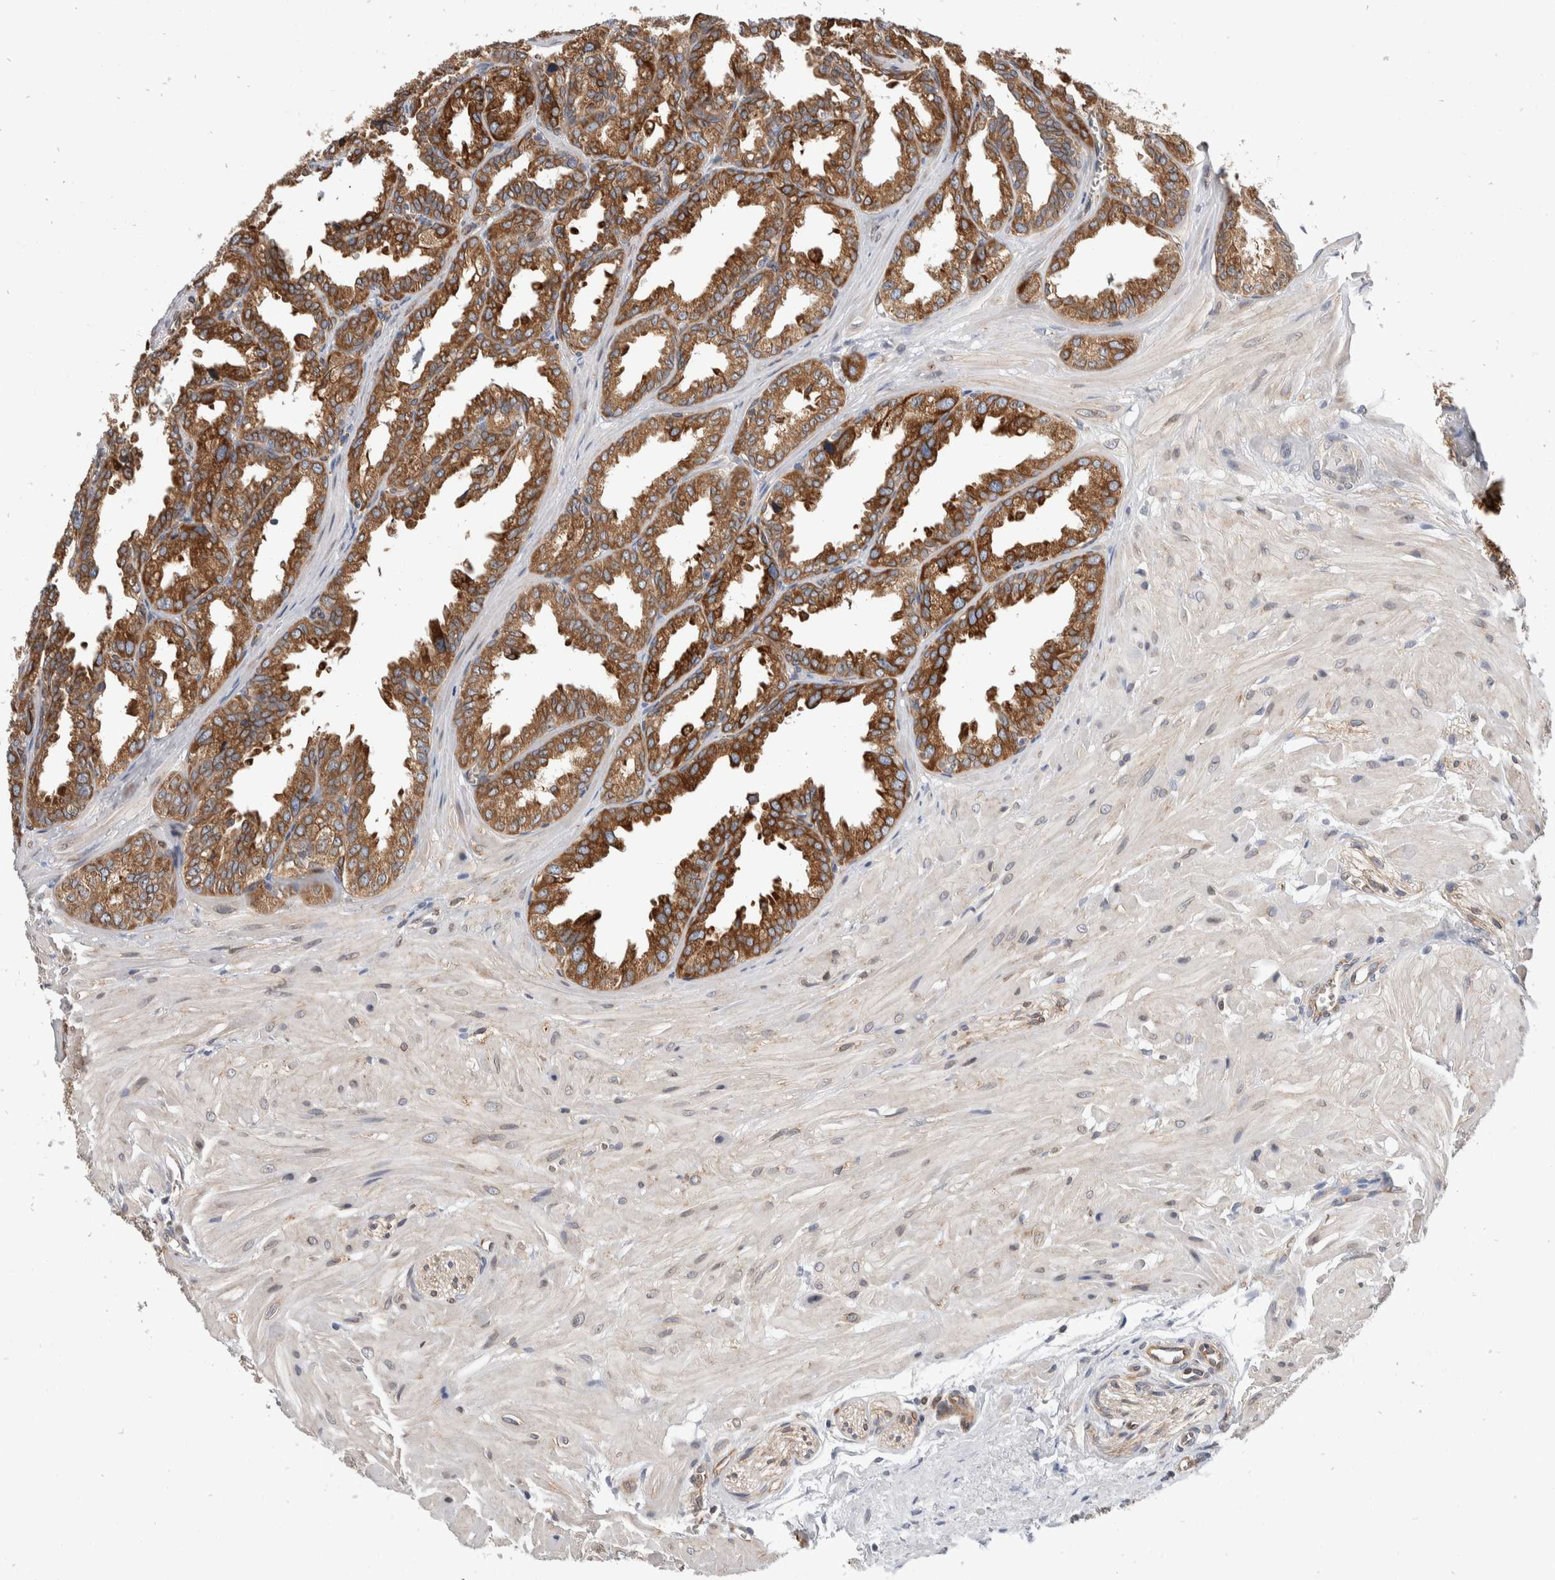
{"staining": {"intensity": "strong", "quantity": ">75%", "location": "cytoplasmic/membranous"}, "tissue": "seminal vesicle", "cell_type": "Glandular cells", "image_type": "normal", "snomed": [{"axis": "morphology", "description": "Normal tissue, NOS"}, {"axis": "topography", "description": "Prostate"}, {"axis": "topography", "description": "Seminal veicle"}], "caption": "Protein staining by immunohistochemistry (IHC) demonstrates strong cytoplasmic/membranous expression in approximately >75% of glandular cells in benign seminal vesicle. (brown staining indicates protein expression, while blue staining denotes nuclei).", "gene": "TMEM245", "patient": {"sex": "male", "age": 51}}